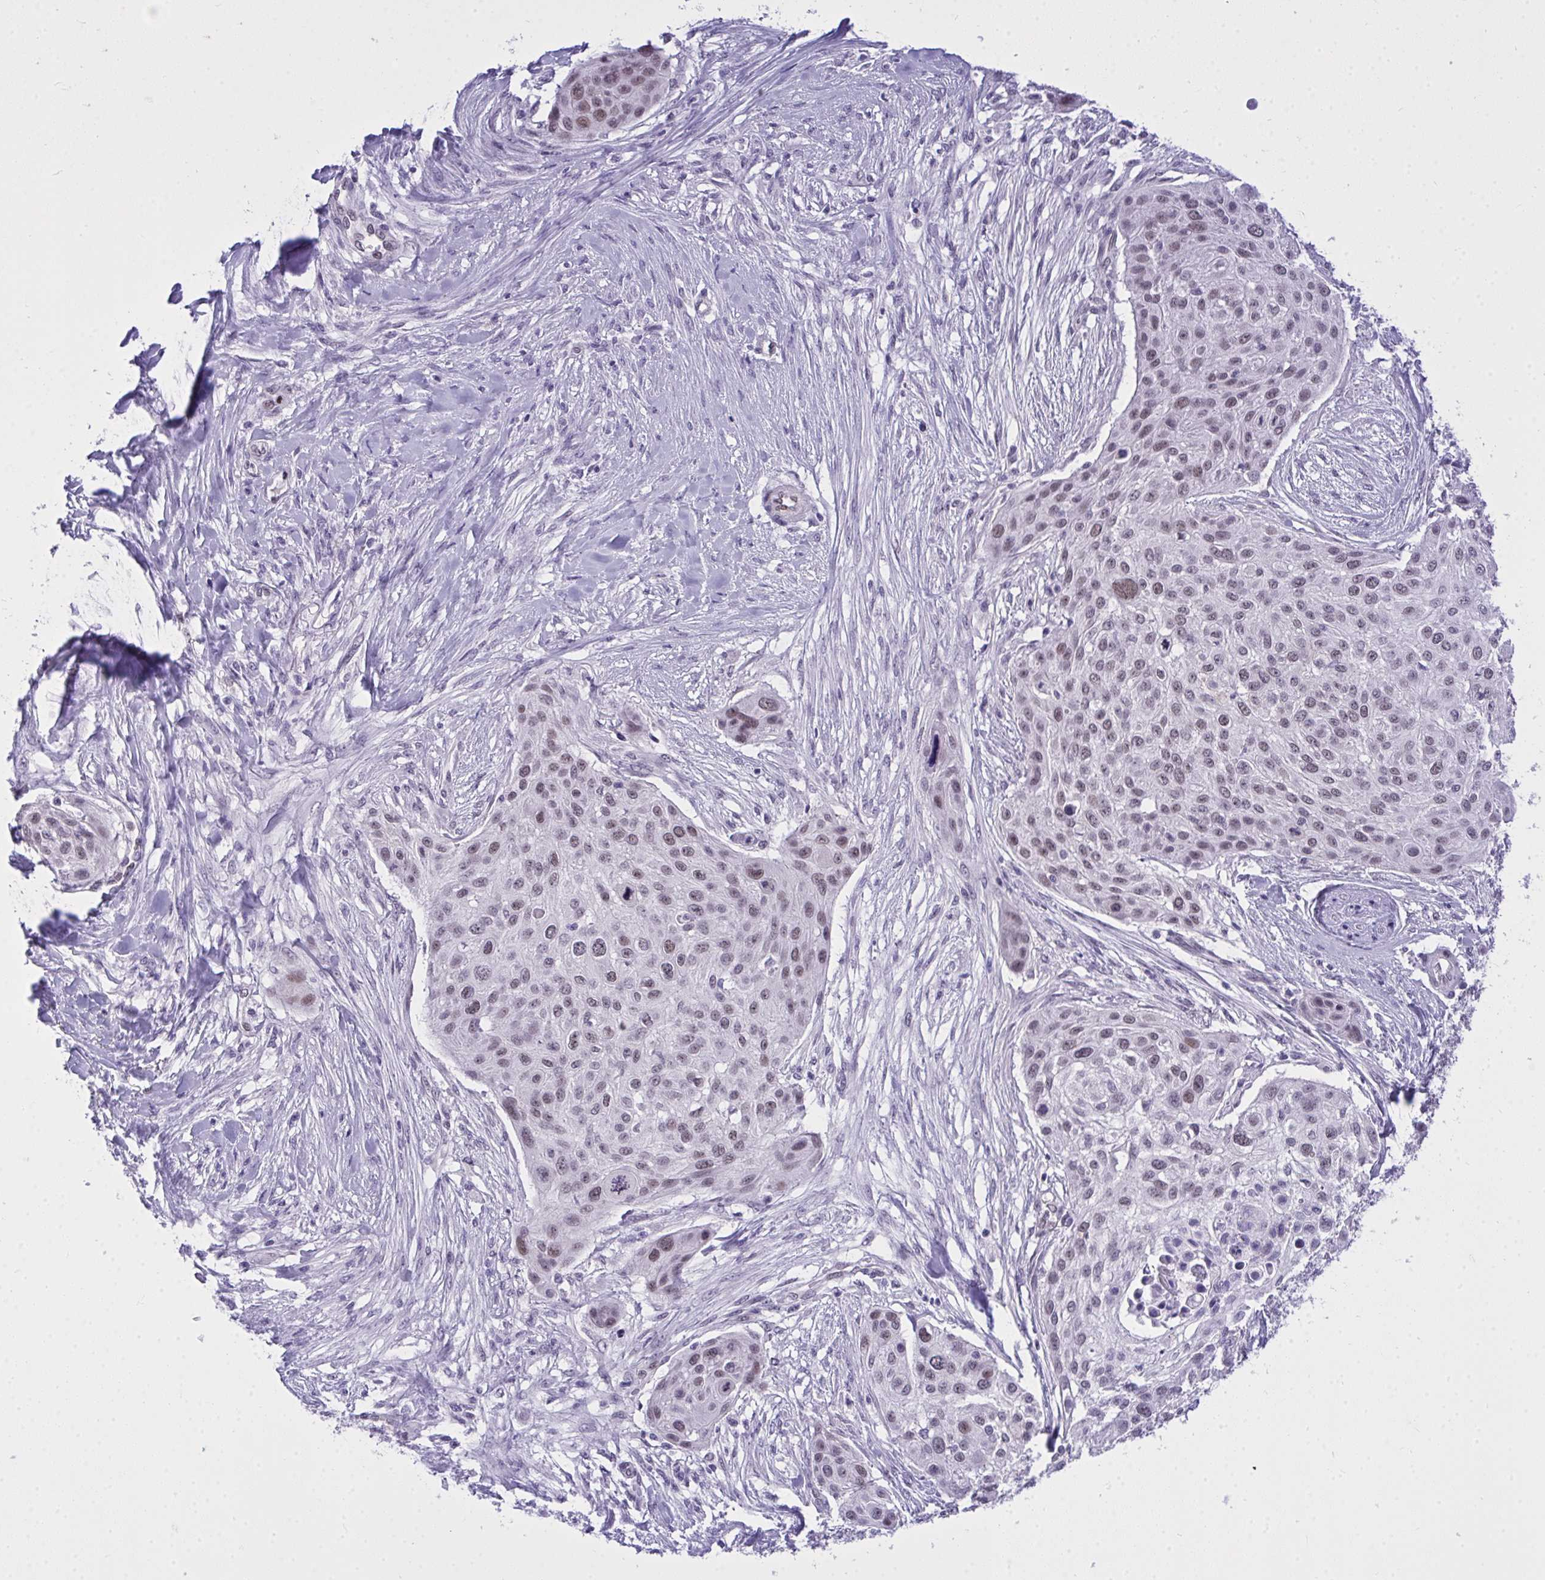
{"staining": {"intensity": "weak", "quantity": "25%-75%", "location": "nuclear"}, "tissue": "skin cancer", "cell_type": "Tumor cells", "image_type": "cancer", "snomed": [{"axis": "morphology", "description": "Squamous cell carcinoma, NOS"}, {"axis": "topography", "description": "Skin"}], "caption": "The image demonstrates a brown stain indicating the presence of a protein in the nuclear of tumor cells in skin cancer.", "gene": "TEAD4", "patient": {"sex": "female", "age": 87}}